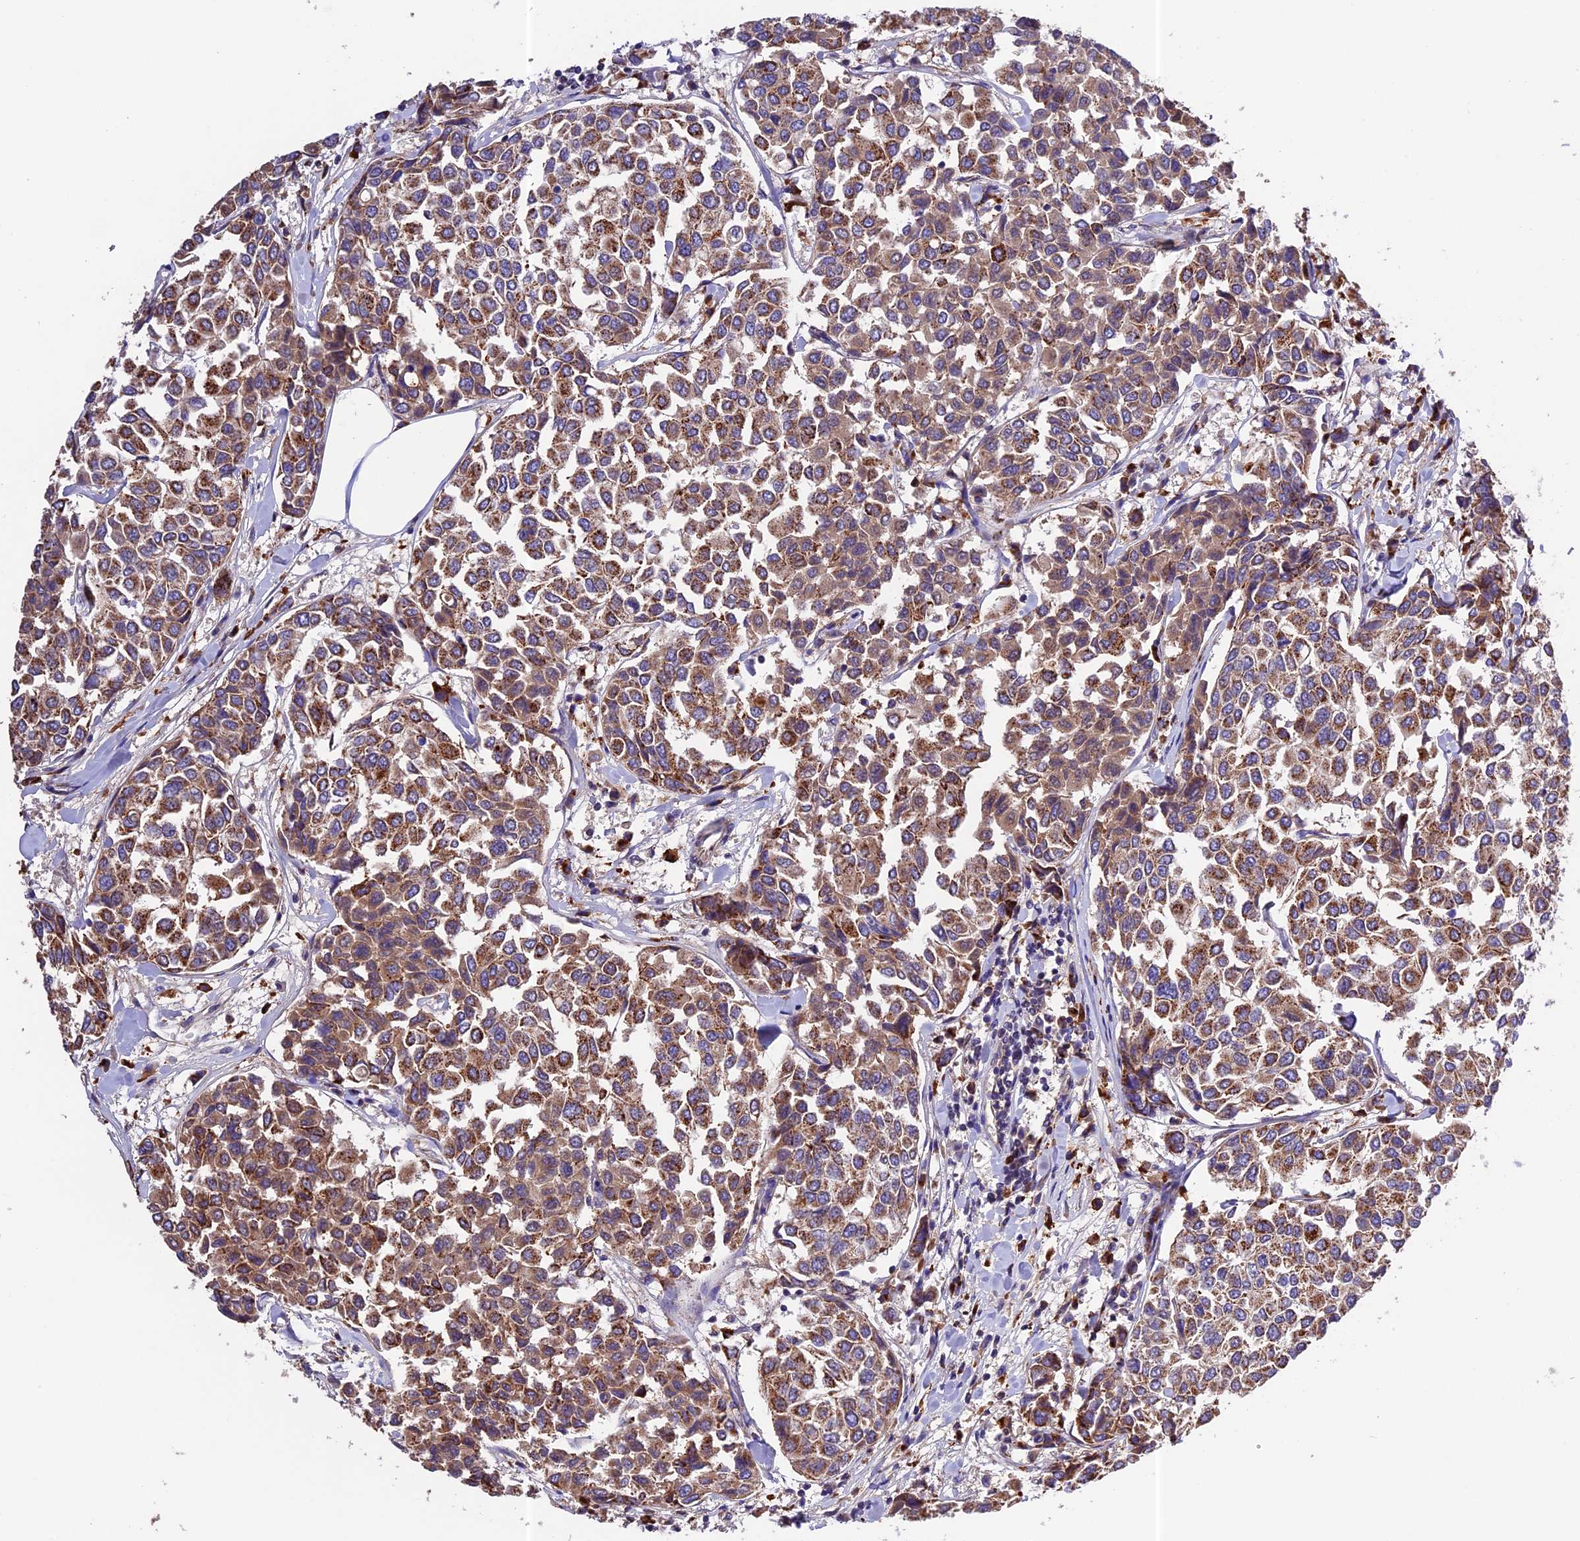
{"staining": {"intensity": "moderate", "quantity": ">75%", "location": "cytoplasmic/membranous"}, "tissue": "breast cancer", "cell_type": "Tumor cells", "image_type": "cancer", "snomed": [{"axis": "morphology", "description": "Duct carcinoma"}, {"axis": "topography", "description": "Breast"}], "caption": "DAB (3,3'-diaminobenzidine) immunohistochemical staining of breast cancer displays moderate cytoplasmic/membranous protein expression in about >75% of tumor cells. Using DAB (brown) and hematoxylin (blue) stains, captured at high magnification using brightfield microscopy.", "gene": "METTL22", "patient": {"sex": "female", "age": 55}}